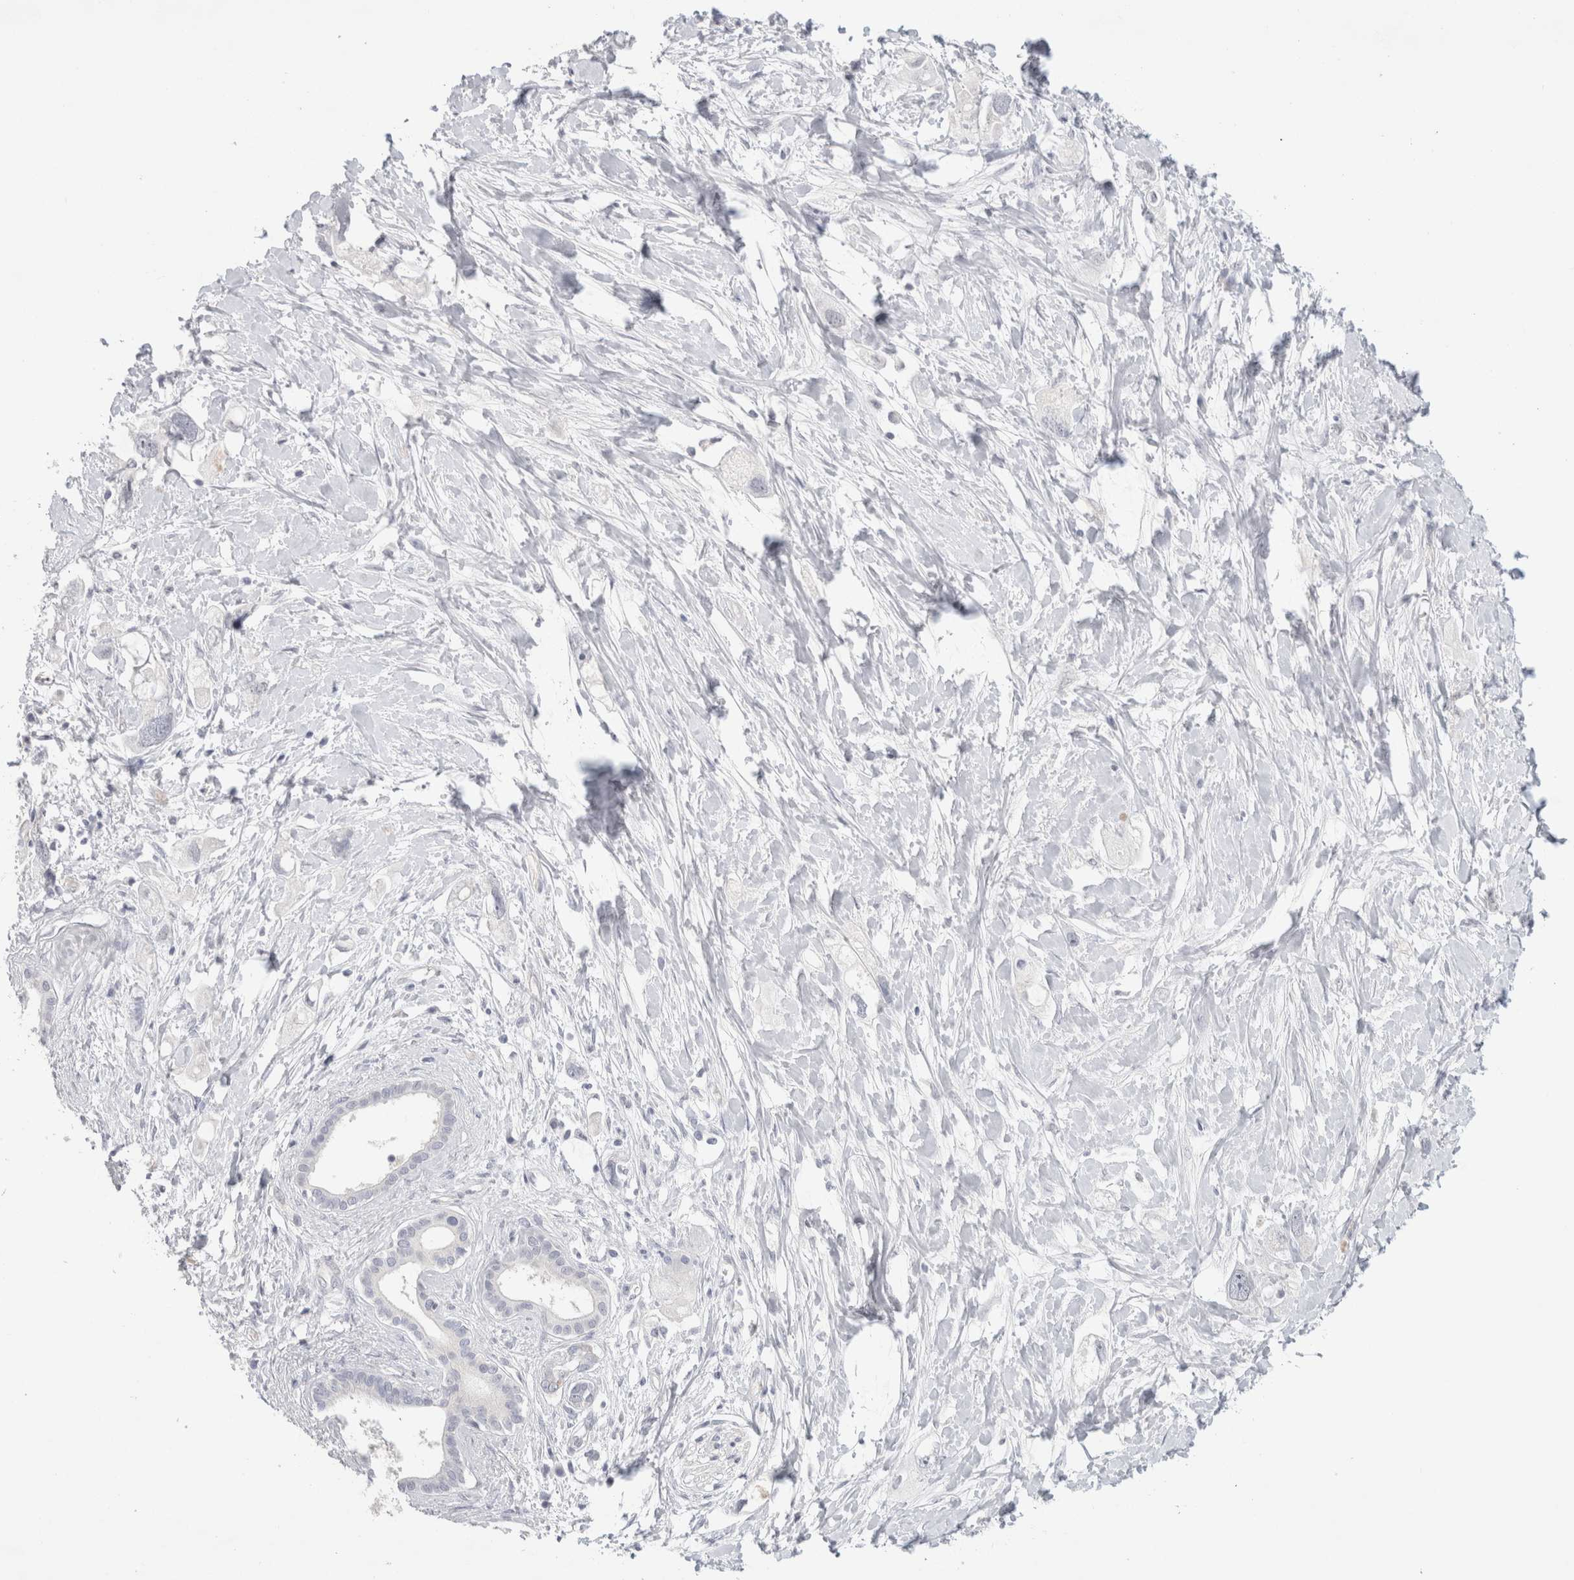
{"staining": {"intensity": "negative", "quantity": "none", "location": "none"}, "tissue": "pancreatic cancer", "cell_type": "Tumor cells", "image_type": "cancer", "snomed": [{"axis": "morphology", "description": "Adenocarcinoma, NOS"}, {"axis": "topography", "description": "Pancreas"}], "caption": "An image of adenocarcinoma (pancreatic) stained for a protein displays no brown staining in tumor cells. (Immunohistochemistry (ihc), brightfield microscopy, high magnification).", "gene": "TONSL", "patient": {"sex": "female", "age": 56}}